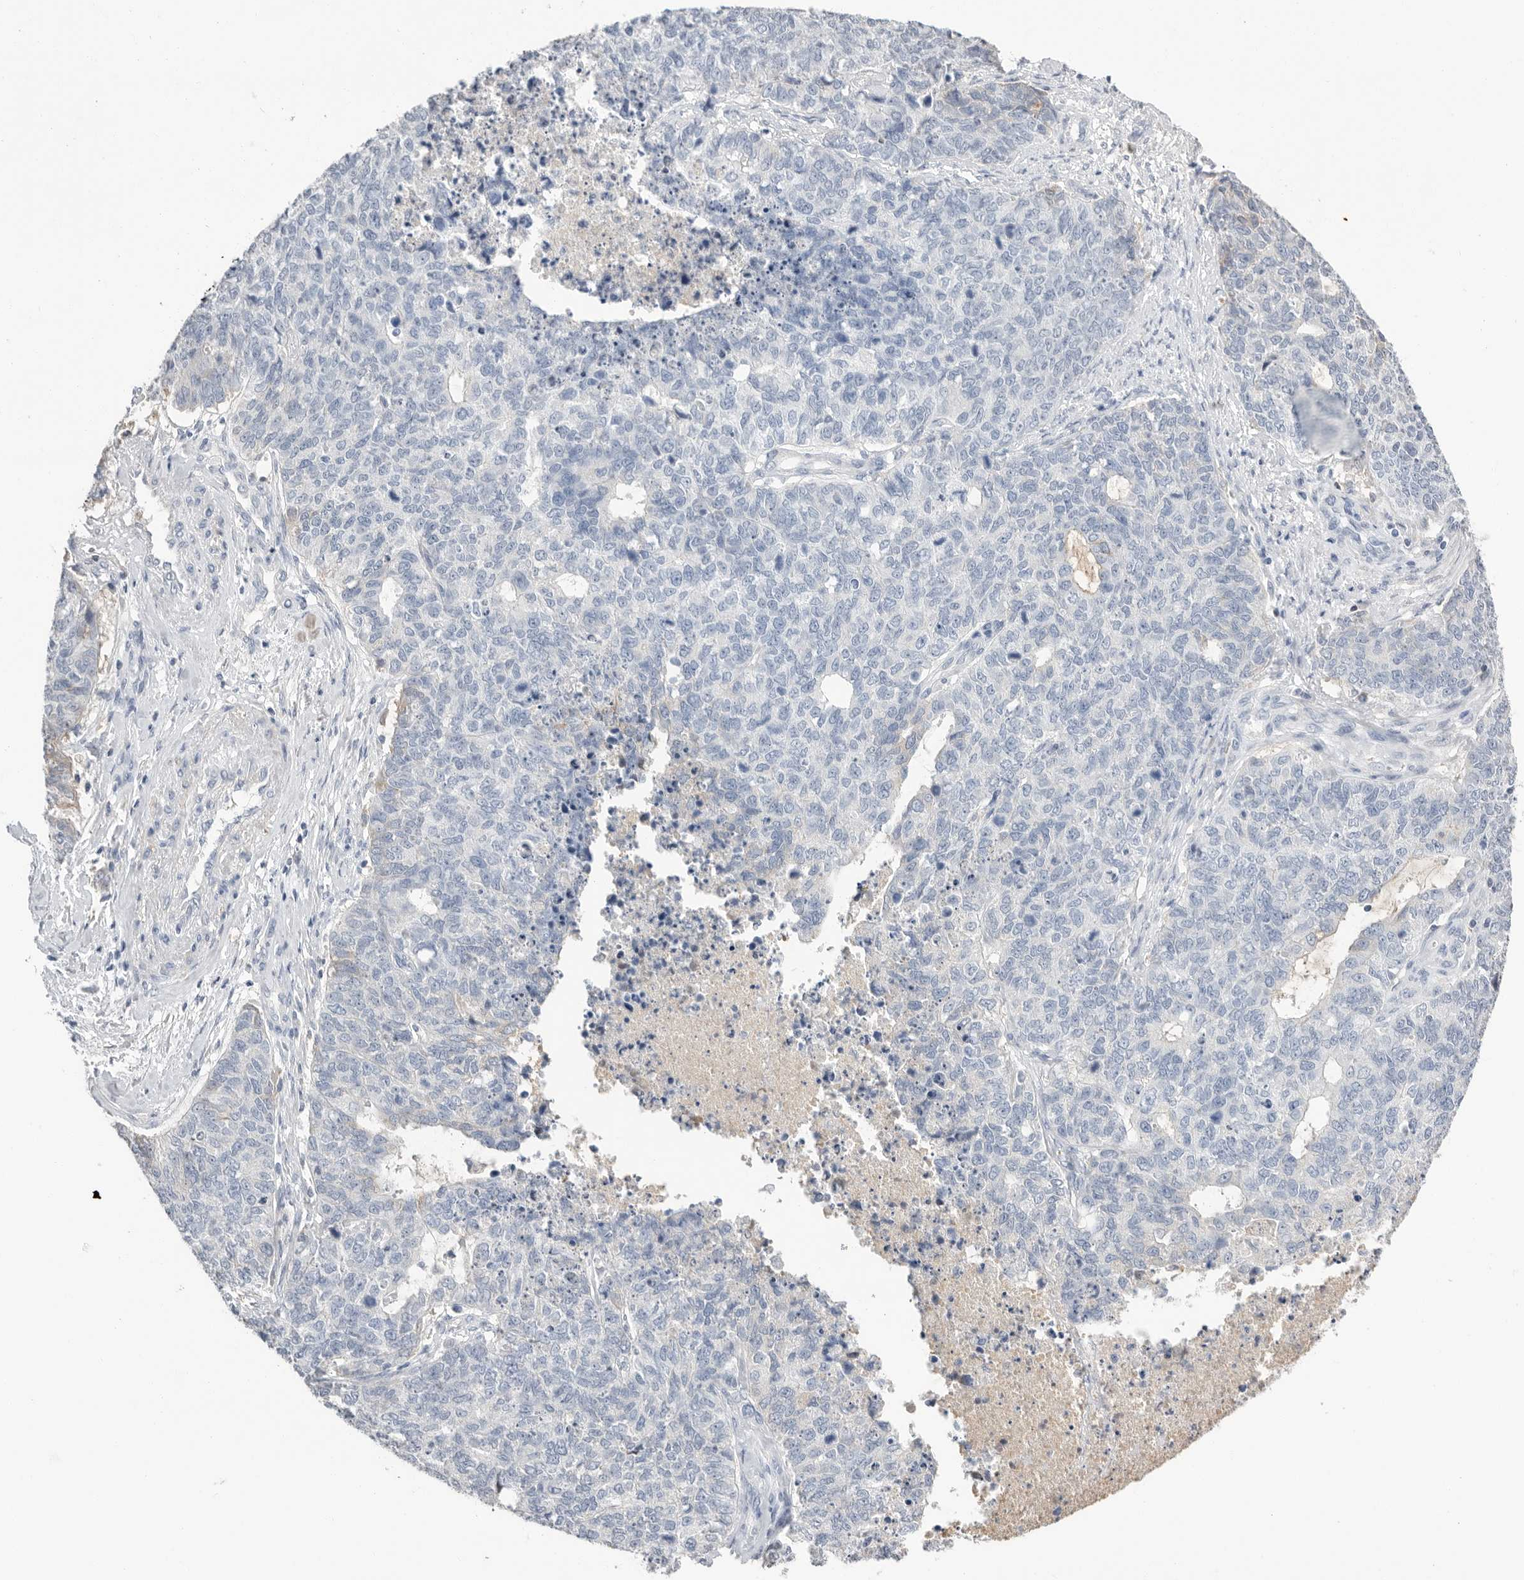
{"staining": {"intensity": "negative", "quantity": "none", "location": "none"}, "tissue": "cervical cancer", "cell_type": "Tumor cells", "image_type": "cancer", "snomed": [{"axis": "morphology", "description": "Squamous cell carcinoma, NOS"}, {"axis": "topography", "description": "Cervix"}], "caption": "DAB (3,3'-diaminobenzidine) immunohistochemical staining of human cervical cancer (squamous cell carcinoma) demonstrates no significant staining in tumor cells.", "gene": "APOA2", "patient": {"sex": "female", "age": 63}}